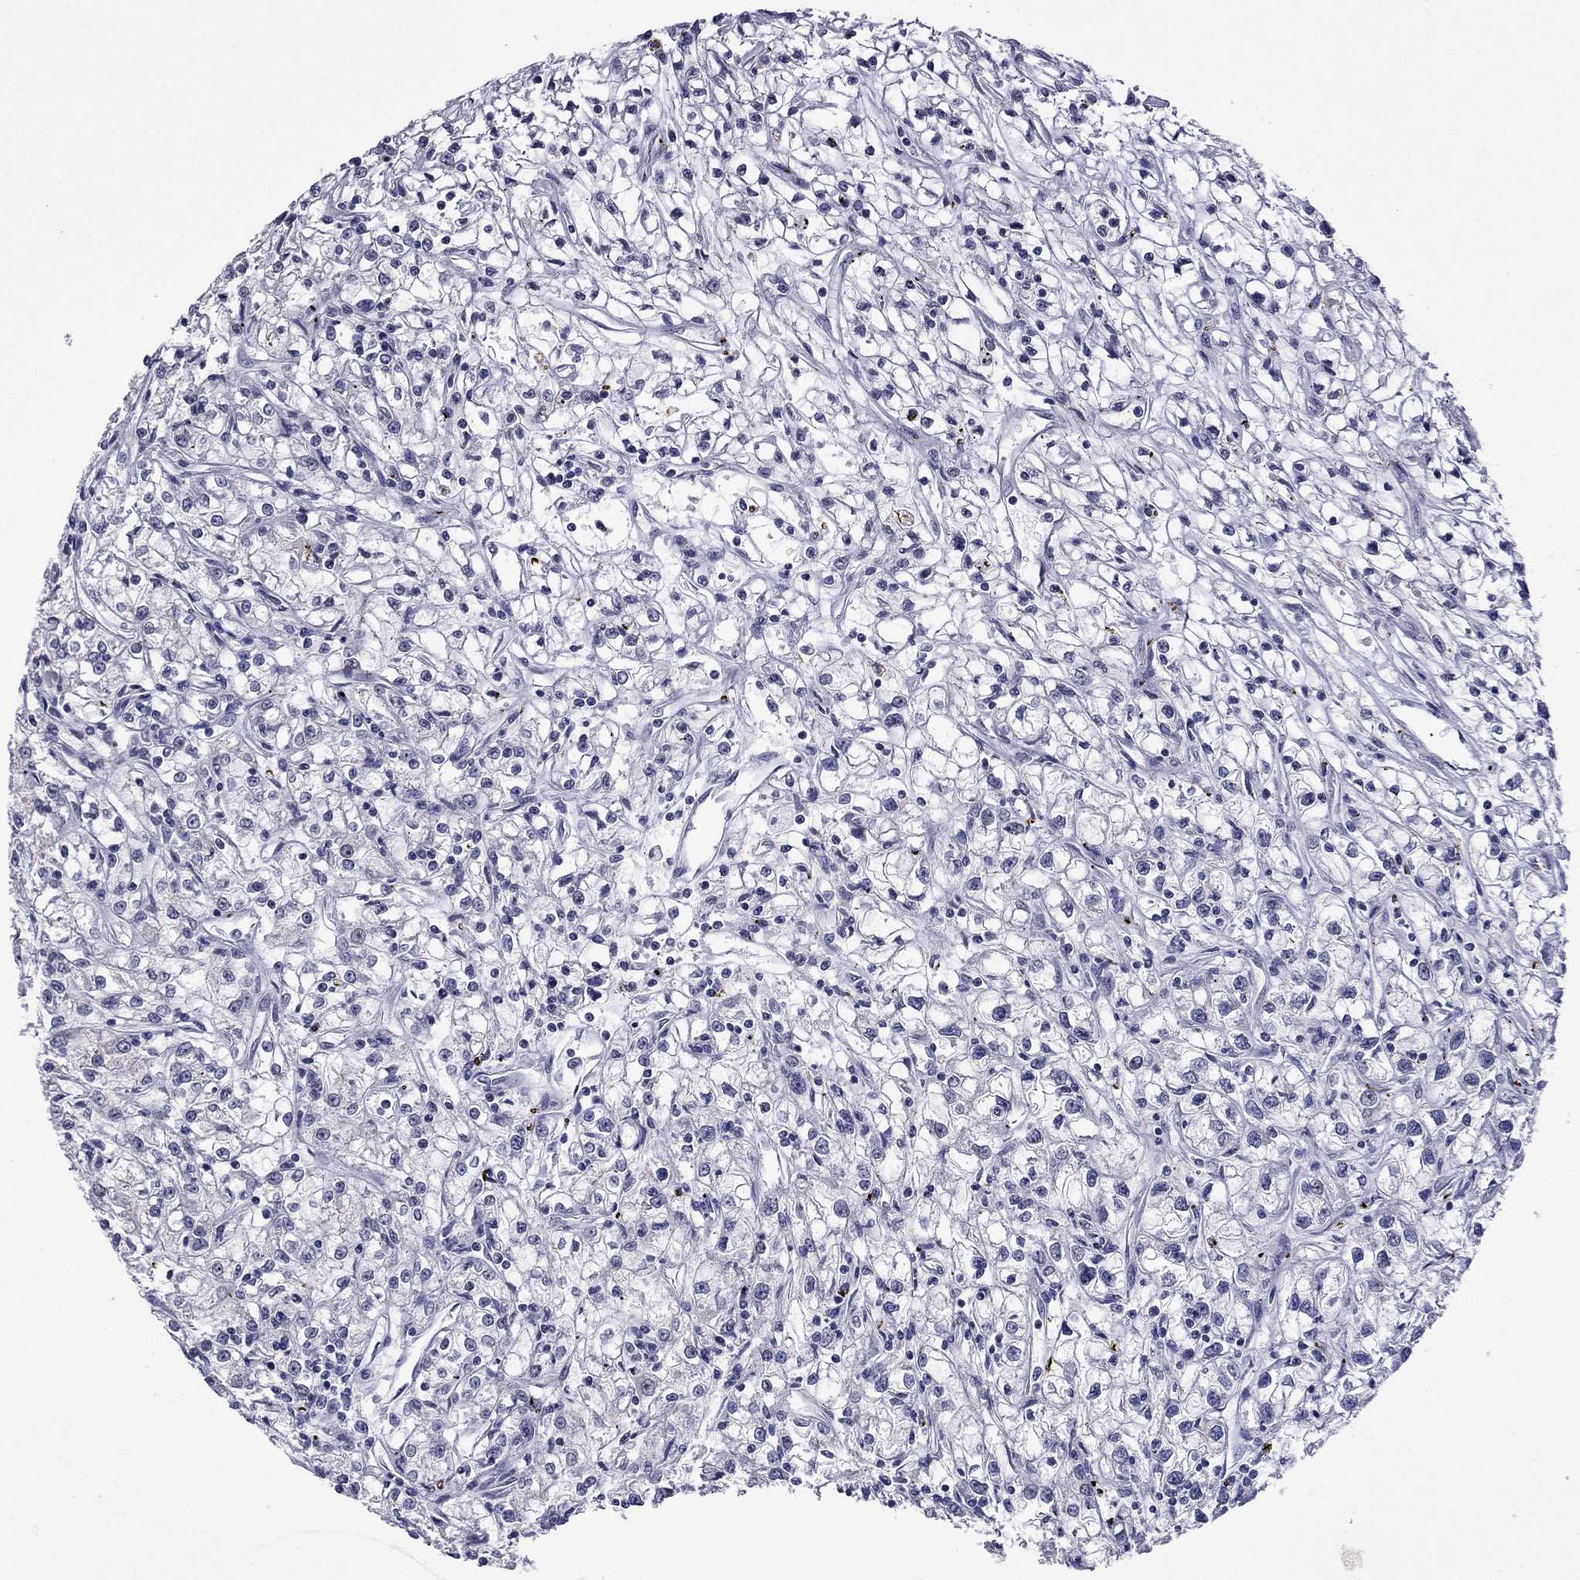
{"staining": {"intensity": "negative", "quantity": "none", "location": "none"}, "tissue": "renal cancer", "cell_type": "Tumor cells", "image_type": "cancer", "snomed": [{"axis": "morphology", "description": "Adenocarcinoma, NOS"}, {"axis": "topography", "description": "Kidney"}], "caption": "A high-resolution micrograph shows immunohistochemistry (IHC) staining of renal cancer (adenocarcinoma), which demonstrates no significant expression in tumor cells.", "gene": "STAR", "patient": {"sex": "female", "age": 59}}